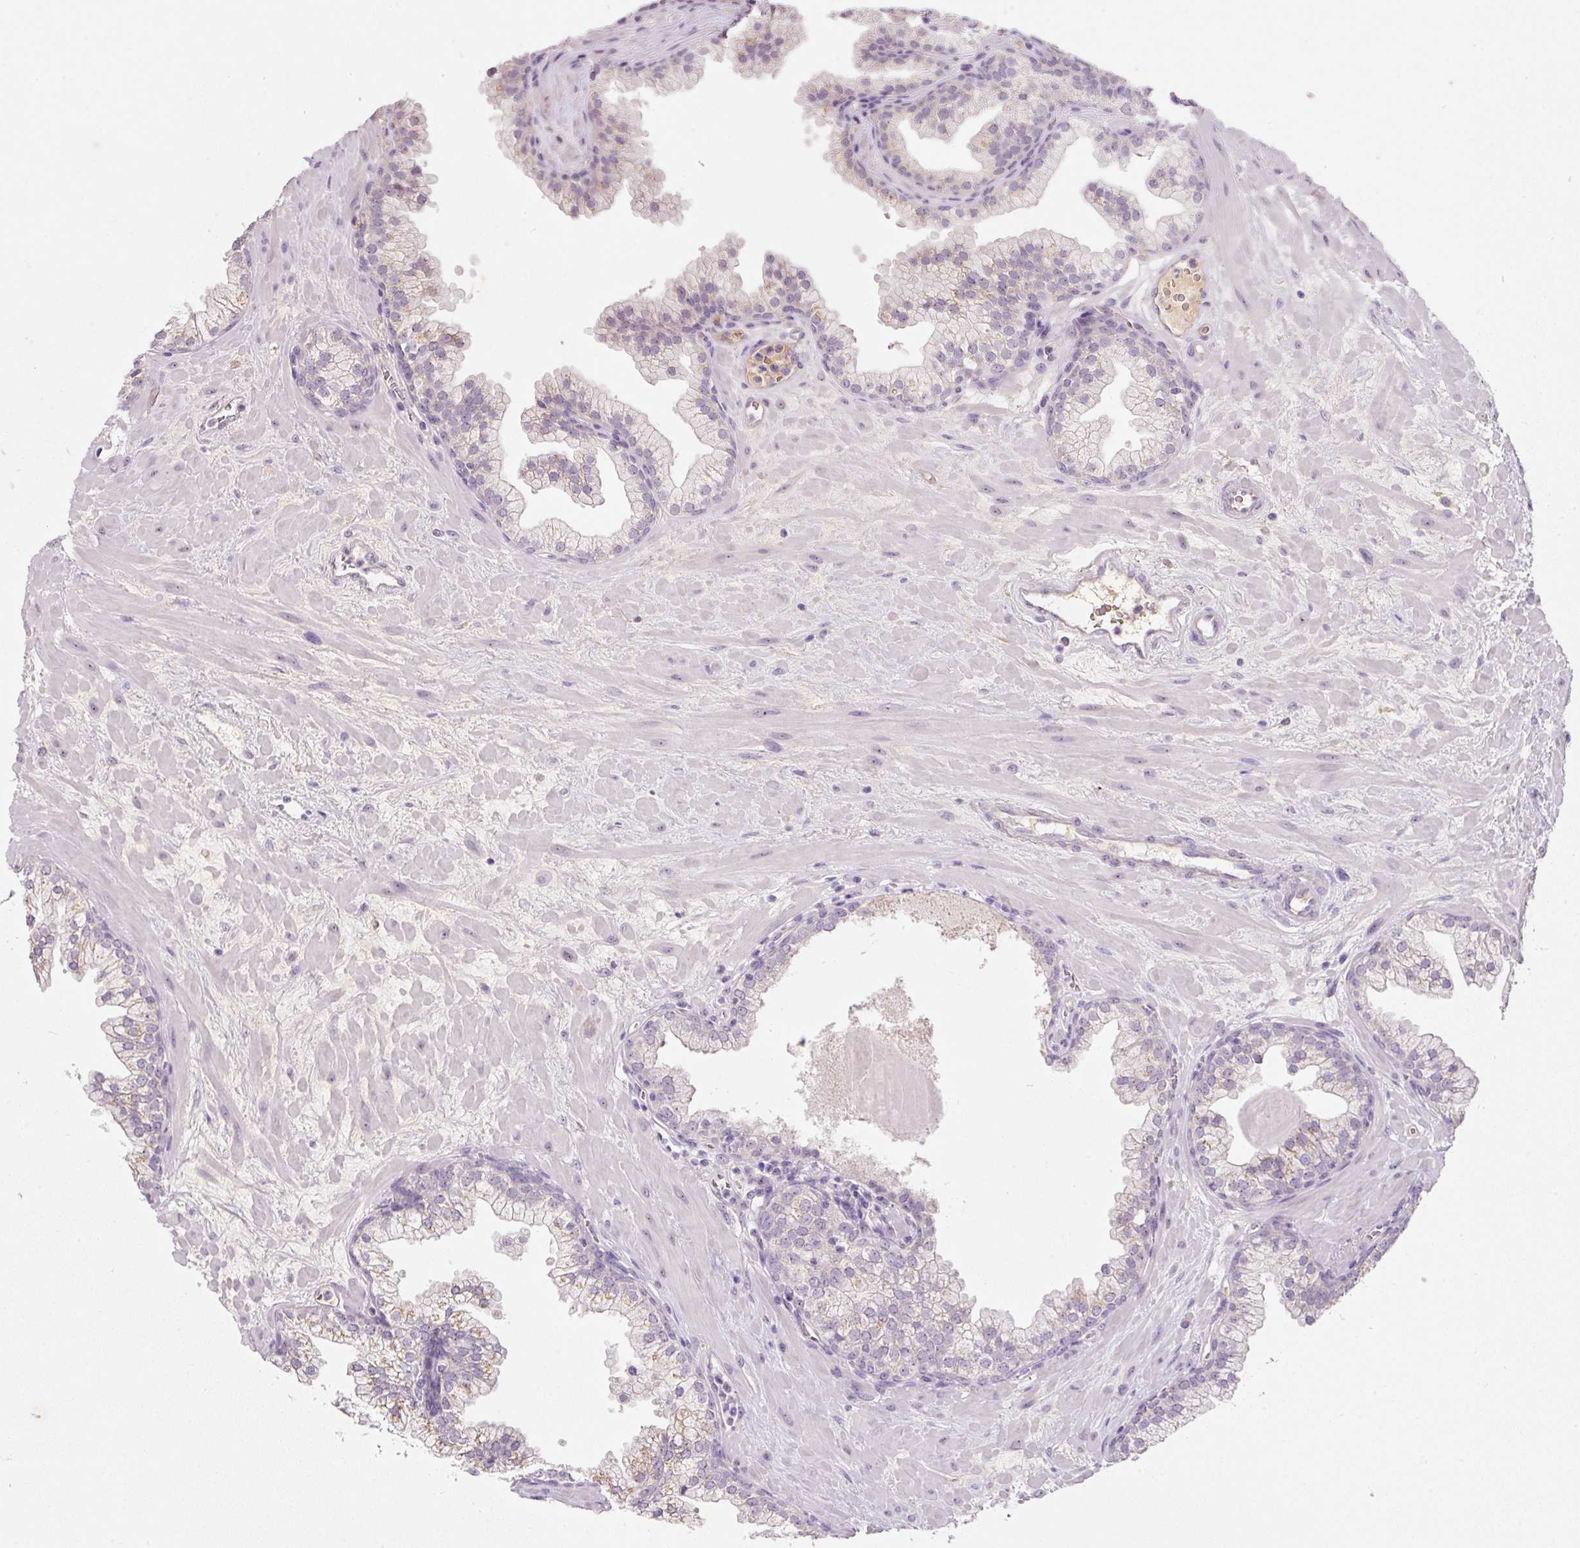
{"staining": {"intensity": "negative", "quantity": "none", "location": "none"}, "tissue": "prostate", "cell_type": "Glandular cells", "image_type": "normal", "snomed": [{"axis": "morphology", "description": "Normal tissue, NOS"}, {"axis": "topography", "description": "Prostate"}, {"axis": "topography", "description": "Peripheral nerve tissue"}], "caption": "Immunohistochemistry (IHC) image of unremarkable human prostate stained for a protein (brown), which displays no expression in glandular cells.", "gene": "TMEM37", "patient": {"sex": "male", "age": 61}}